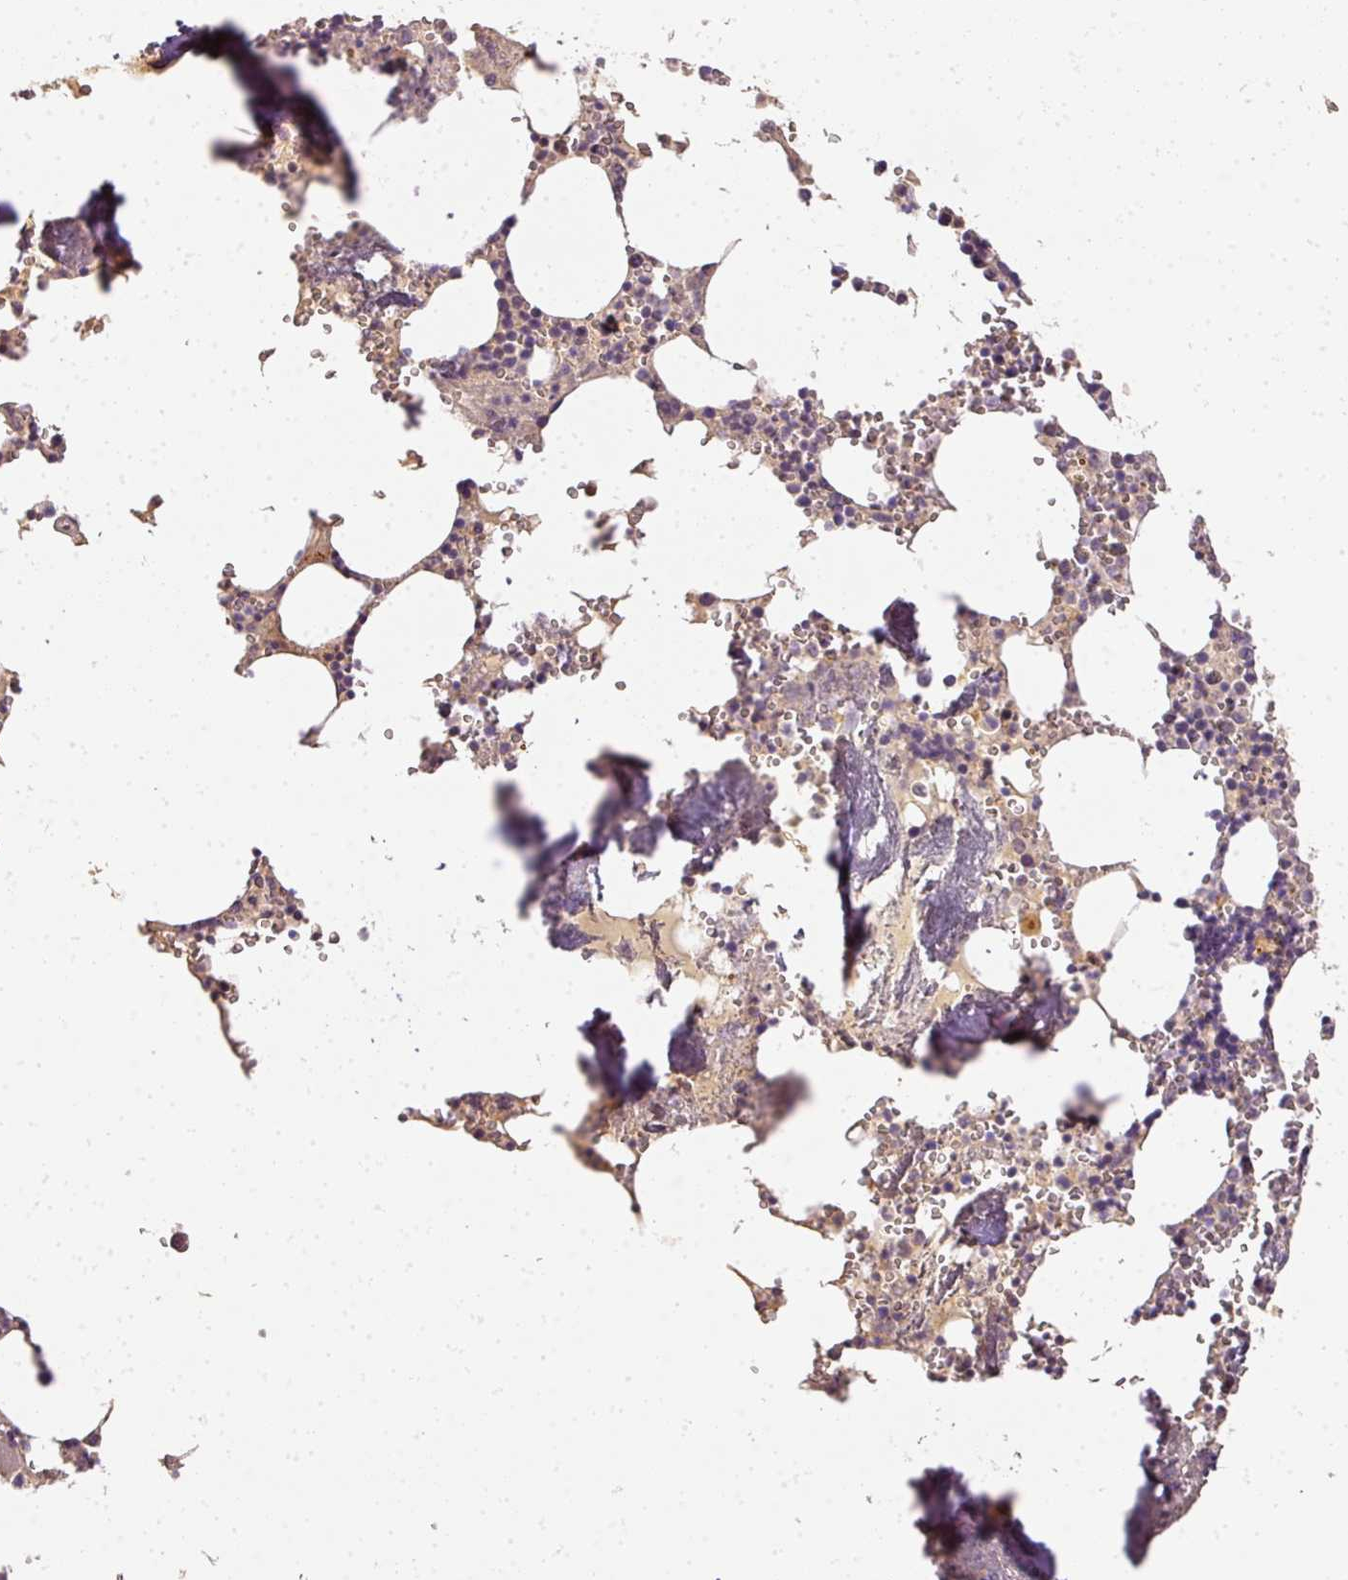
{"staining": {"intensity": "negative", "quantity": "none", "location": "none"}, "tissue": "bone marrow", "cell_type": "Hematopoietic cells", "image_type": "normal", "snomed": [{"axis": "morphology", "description": "Normal tissue, NOS"}, {"axis": "topography", "description": "Bone marrow"}], "caption": "Immunohistochemistry of normal bone marrow reveals no positivity in hematopoietic cells. (Immunohistochemistry (ihc), brightfield microscopy, high magnification).", "gene": "ADH5", "patient": {"sex": "male", "age": 54}}